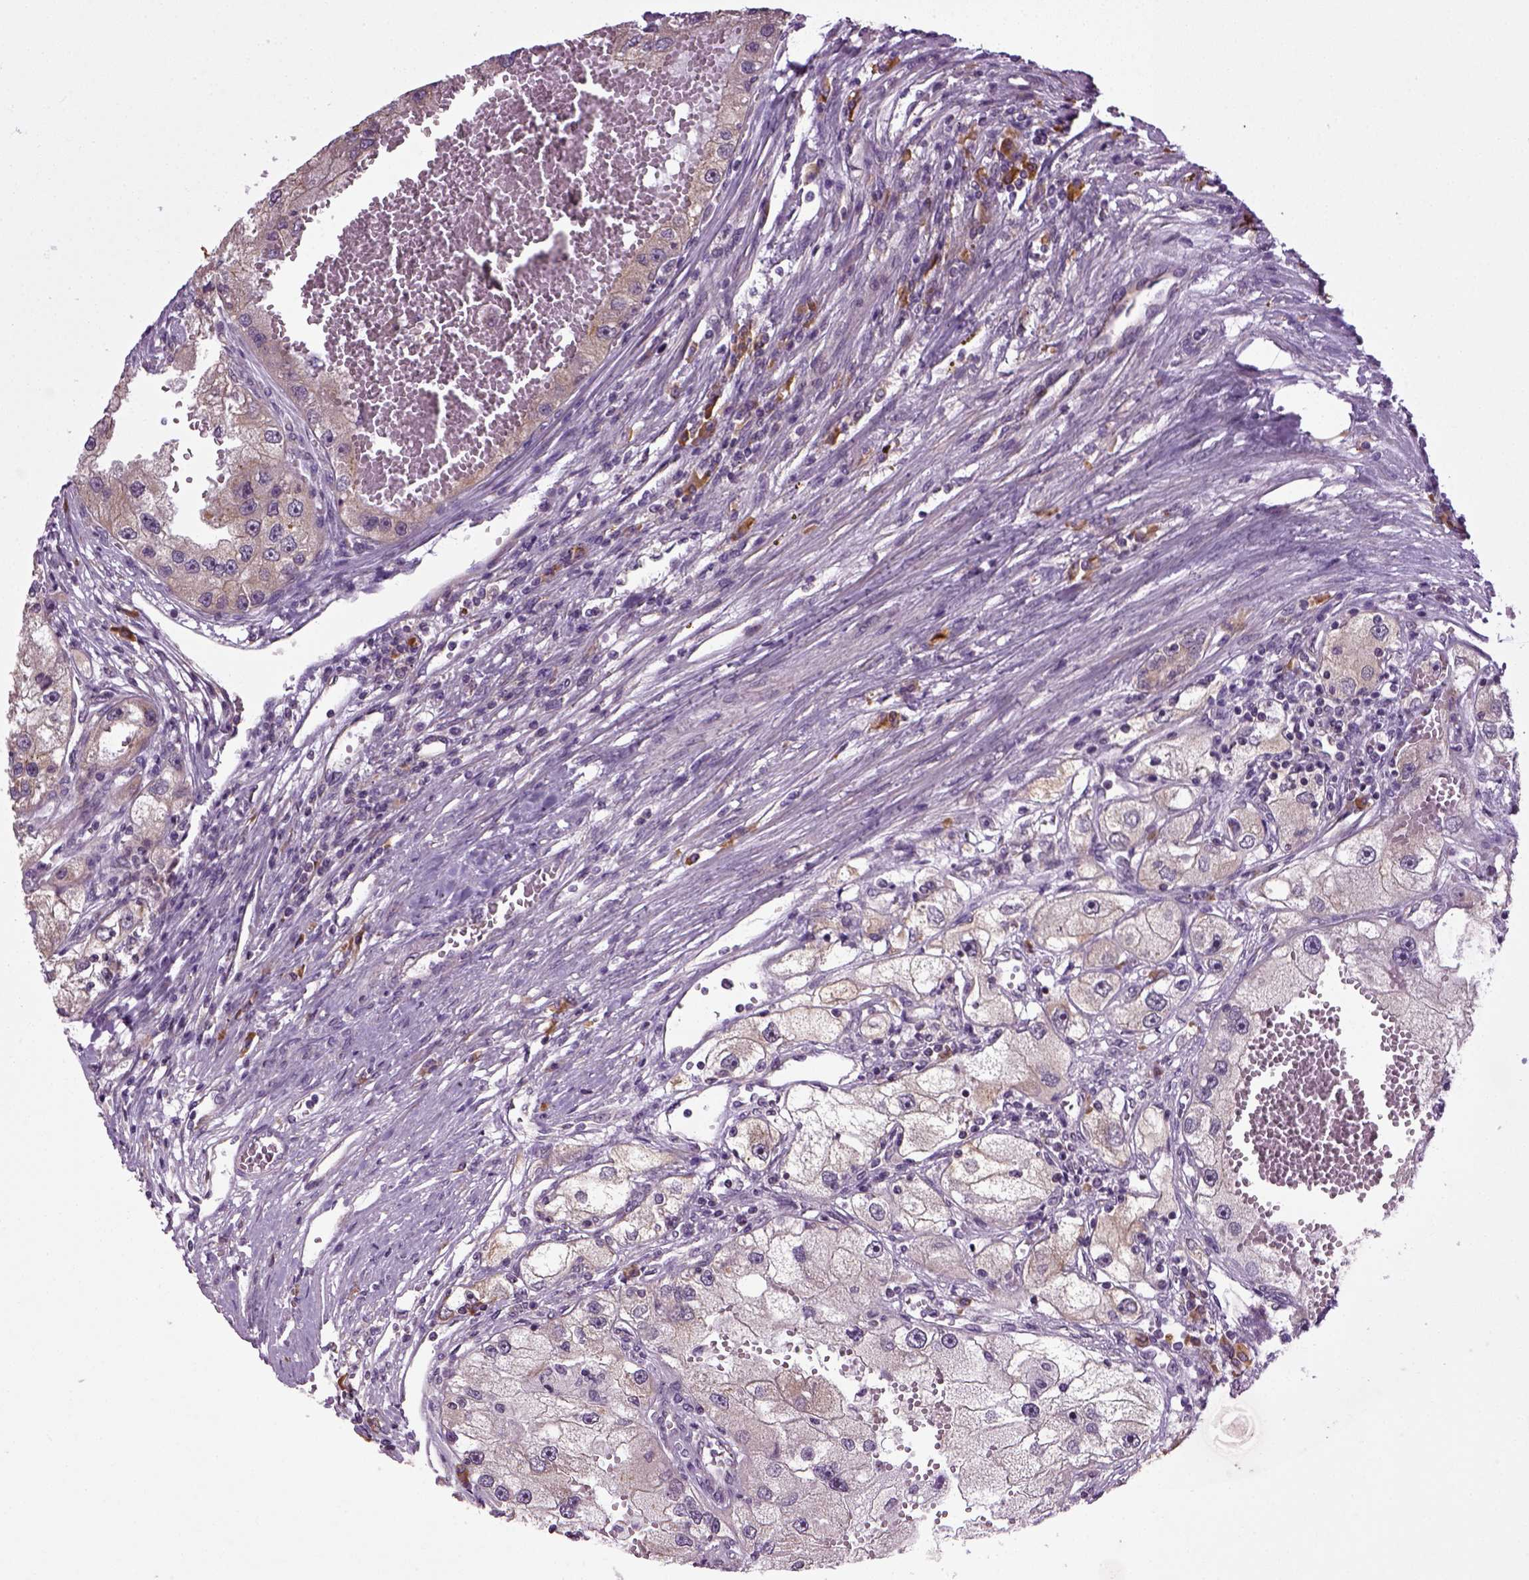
{"staining": {"intensity": "negative", "quantity": "none", "location": "none"}, "tissue": "renal cancer", "cell_type": "Tumor cells", "image_type": "cancer", "snomed": [{"axis": "morphology", "description": "Adenocarcinoma, NOS"}, {"axis": "topography", "description": "Kidney"}], "caption": "This is an immunohistochemistry (IHC) histopathology image of renal adenocarcinoma. There is no positivity in tumor cells.", "gene": "TPRG1", "patient": {"sex": "male", "age": 63}}